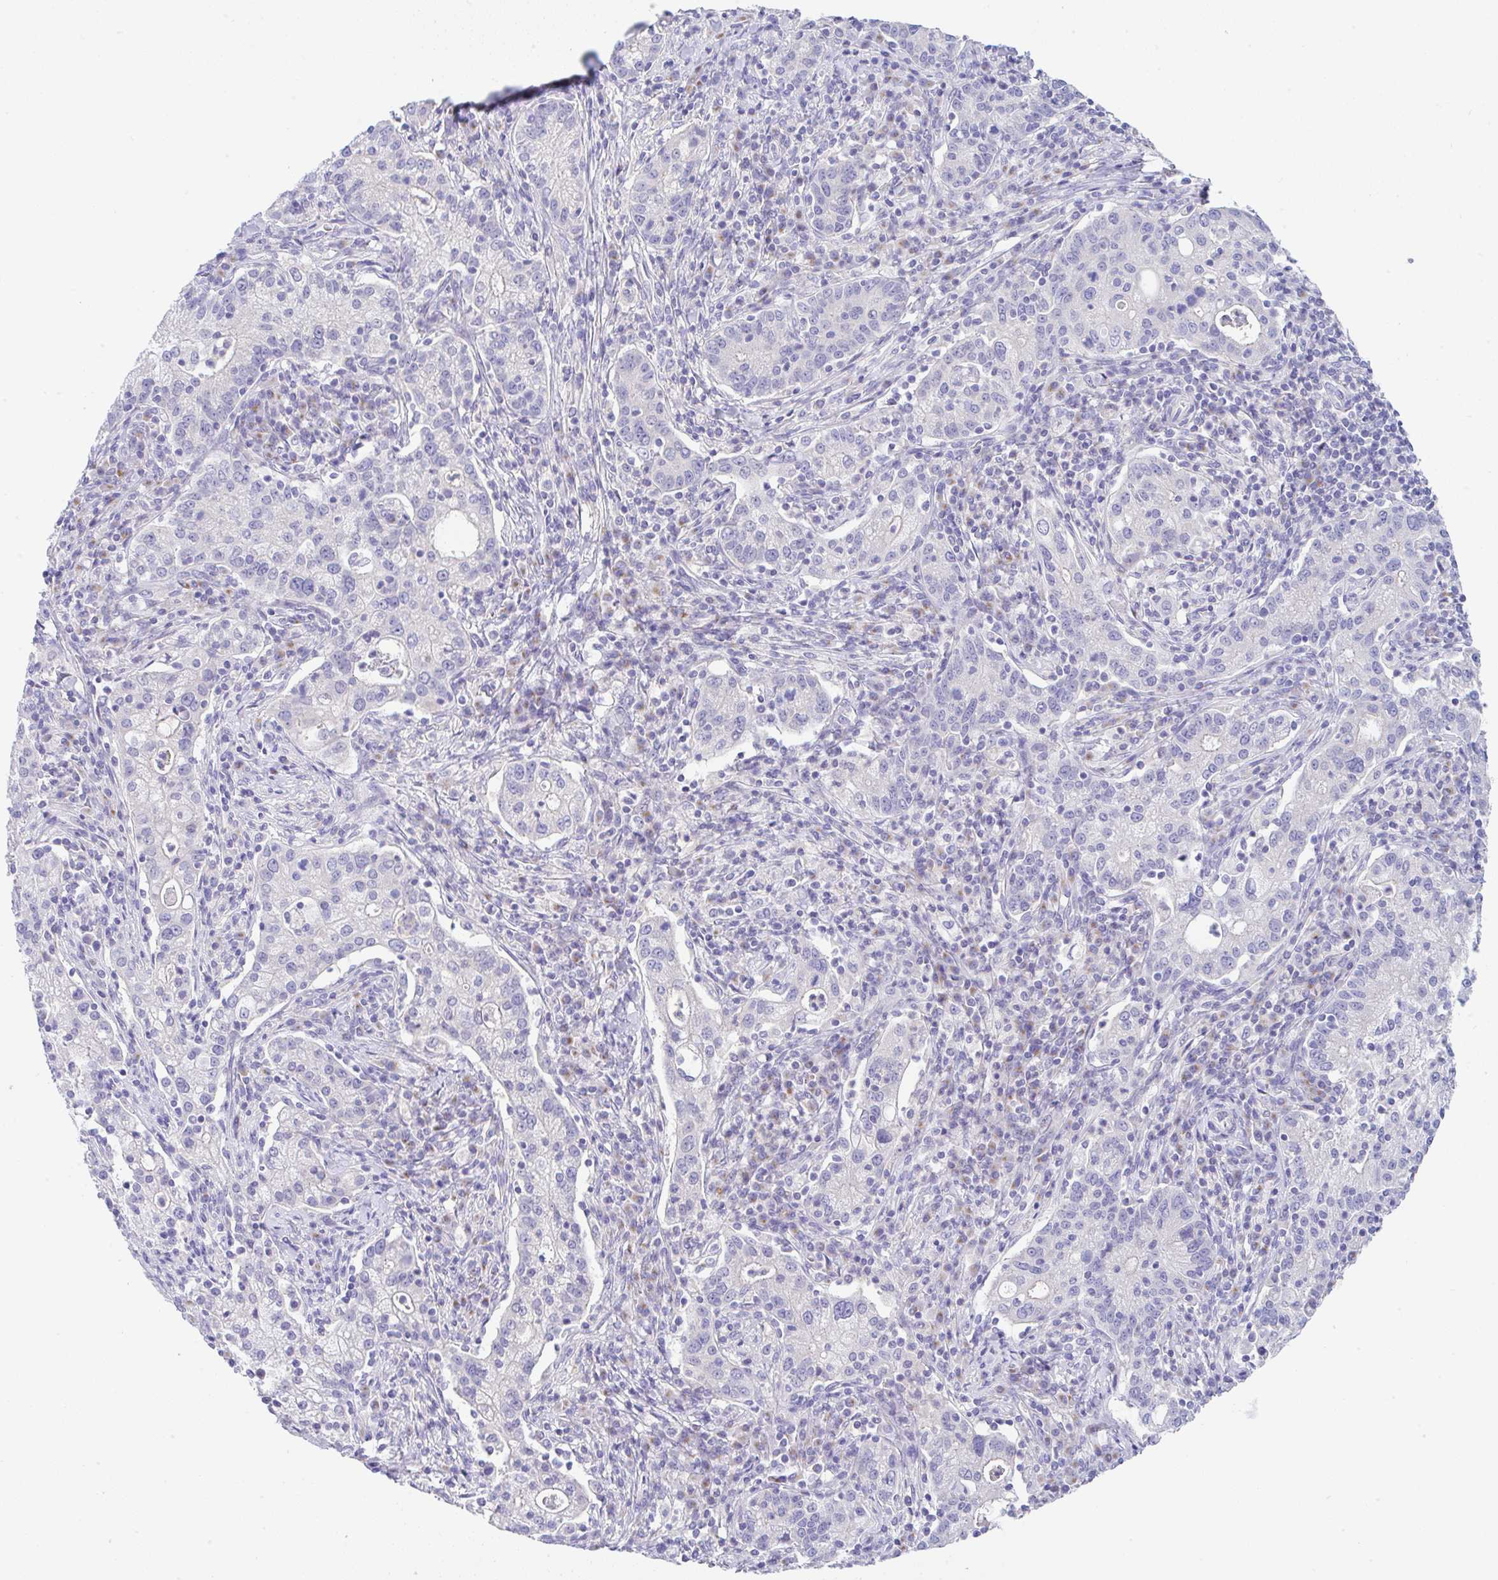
{"staining": {"intensity": "negative", "quantity": "none", "location": "none"}, "tissue": "cervical cancer", "cell_type": "Tumor cells", "image_type": "cancer", "snomed": [{"axis": "morphology", "description": "Normal tissue, NOS"}, {"axis": "morphology", "description": "Adenocarcinoma, NOS"}, {"axis": "topography", "description": "Cervix"}], "caption": "IHC of human cervical cancer (adenocarcinoma) exhibits no positivity in tumor cells.", "gene": "SERPINE3", "patient": {"sex": "female", "age": 44}}